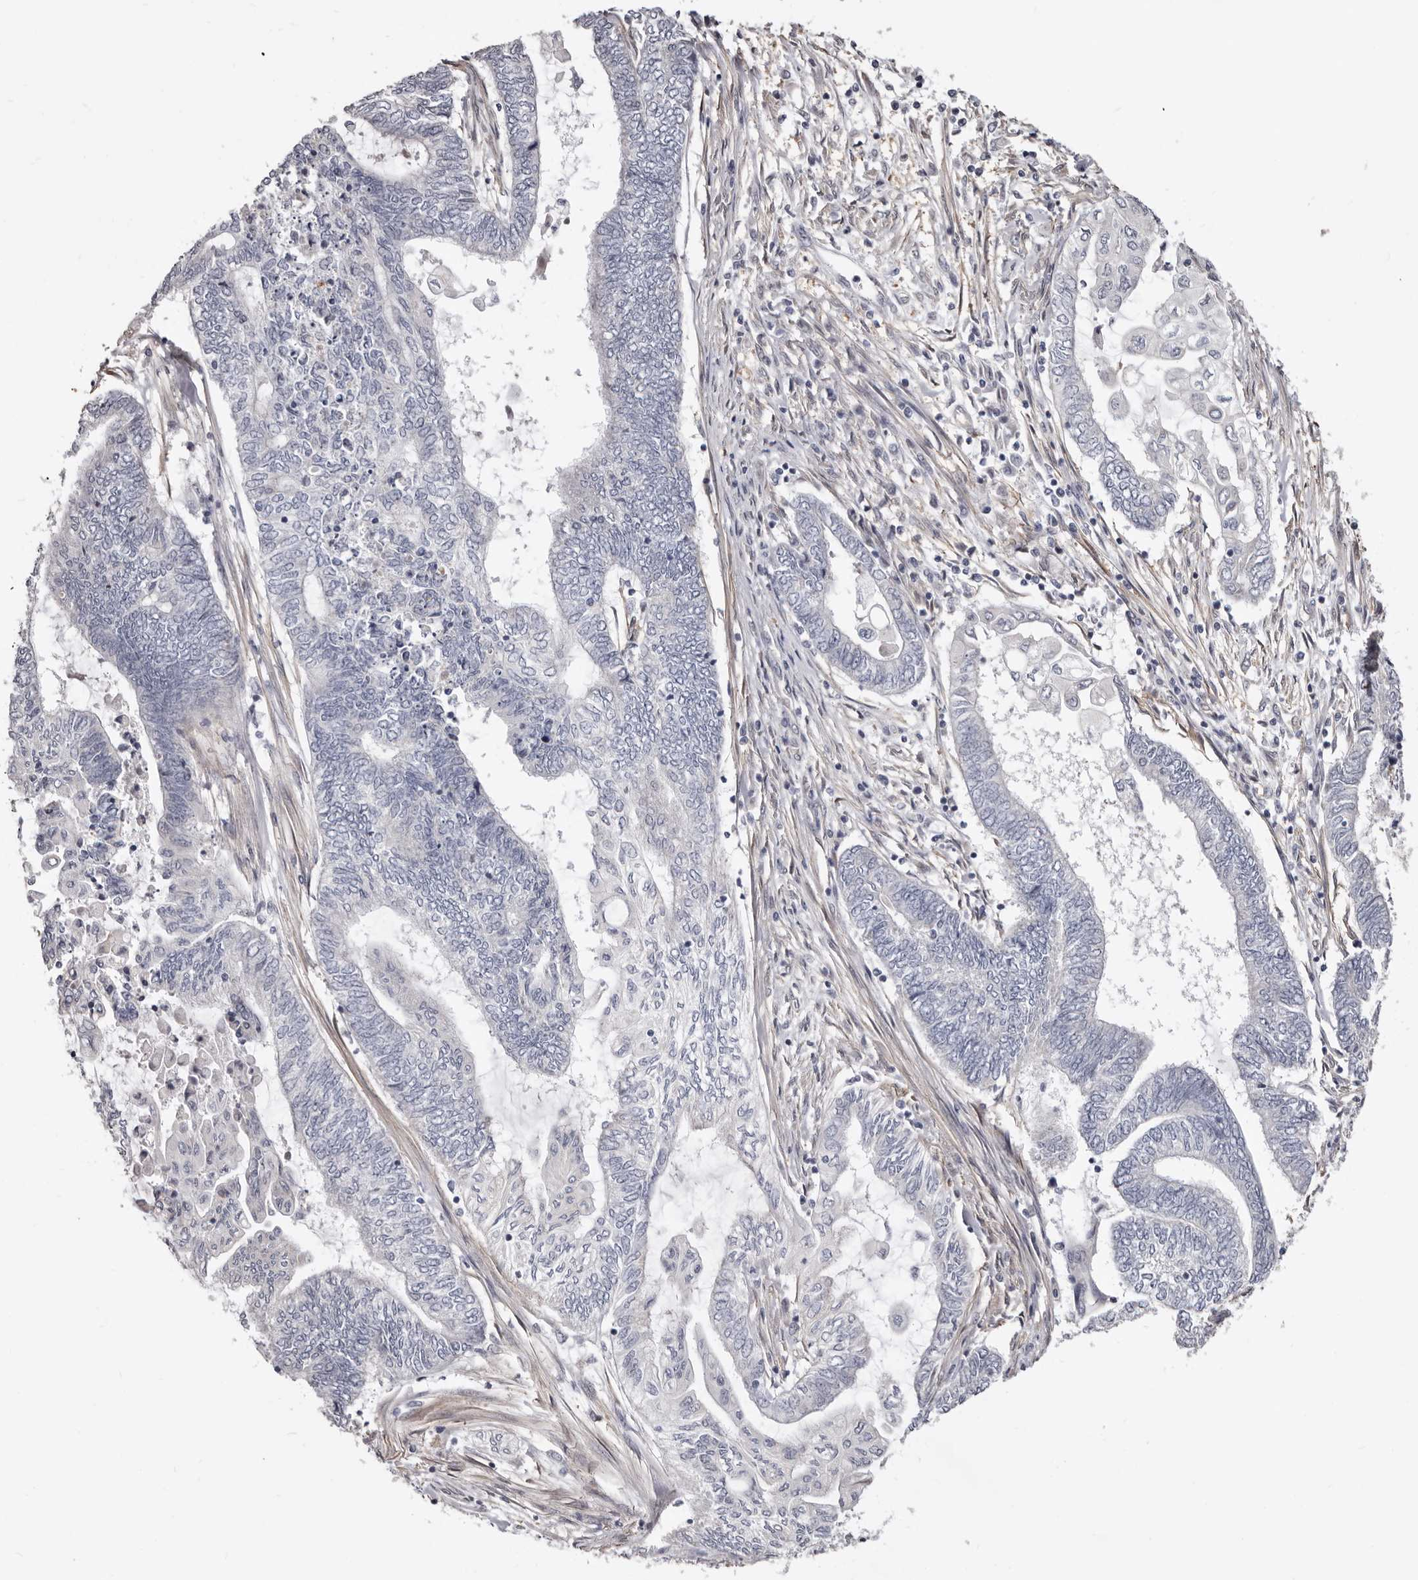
{"staining": {"intensity": "negative", "quantity": "none", "location": "none"}, "tissue": "endometrial cancer", "cell_type": "Tumor cells", "image_type": "cancer", "snomed": [{"axis": "morphology", "description": "Adenocarcinoma, NOS"}, {"axis": "topography", "description": "Uterus"}, {"axis": "topography", "description": "Endometrium"}], "caption": "This is a image of immunohistochemistry (IHC) staining of endometrial cancer, which shows no expression in tumor cells. (Stains: DAB IHC with hematoxylin counter stain, Microscopy: brightfield microscopy at high magnification).", "gene": "KHDRBS2", "patient": {"sex": "female", "age": 70}}